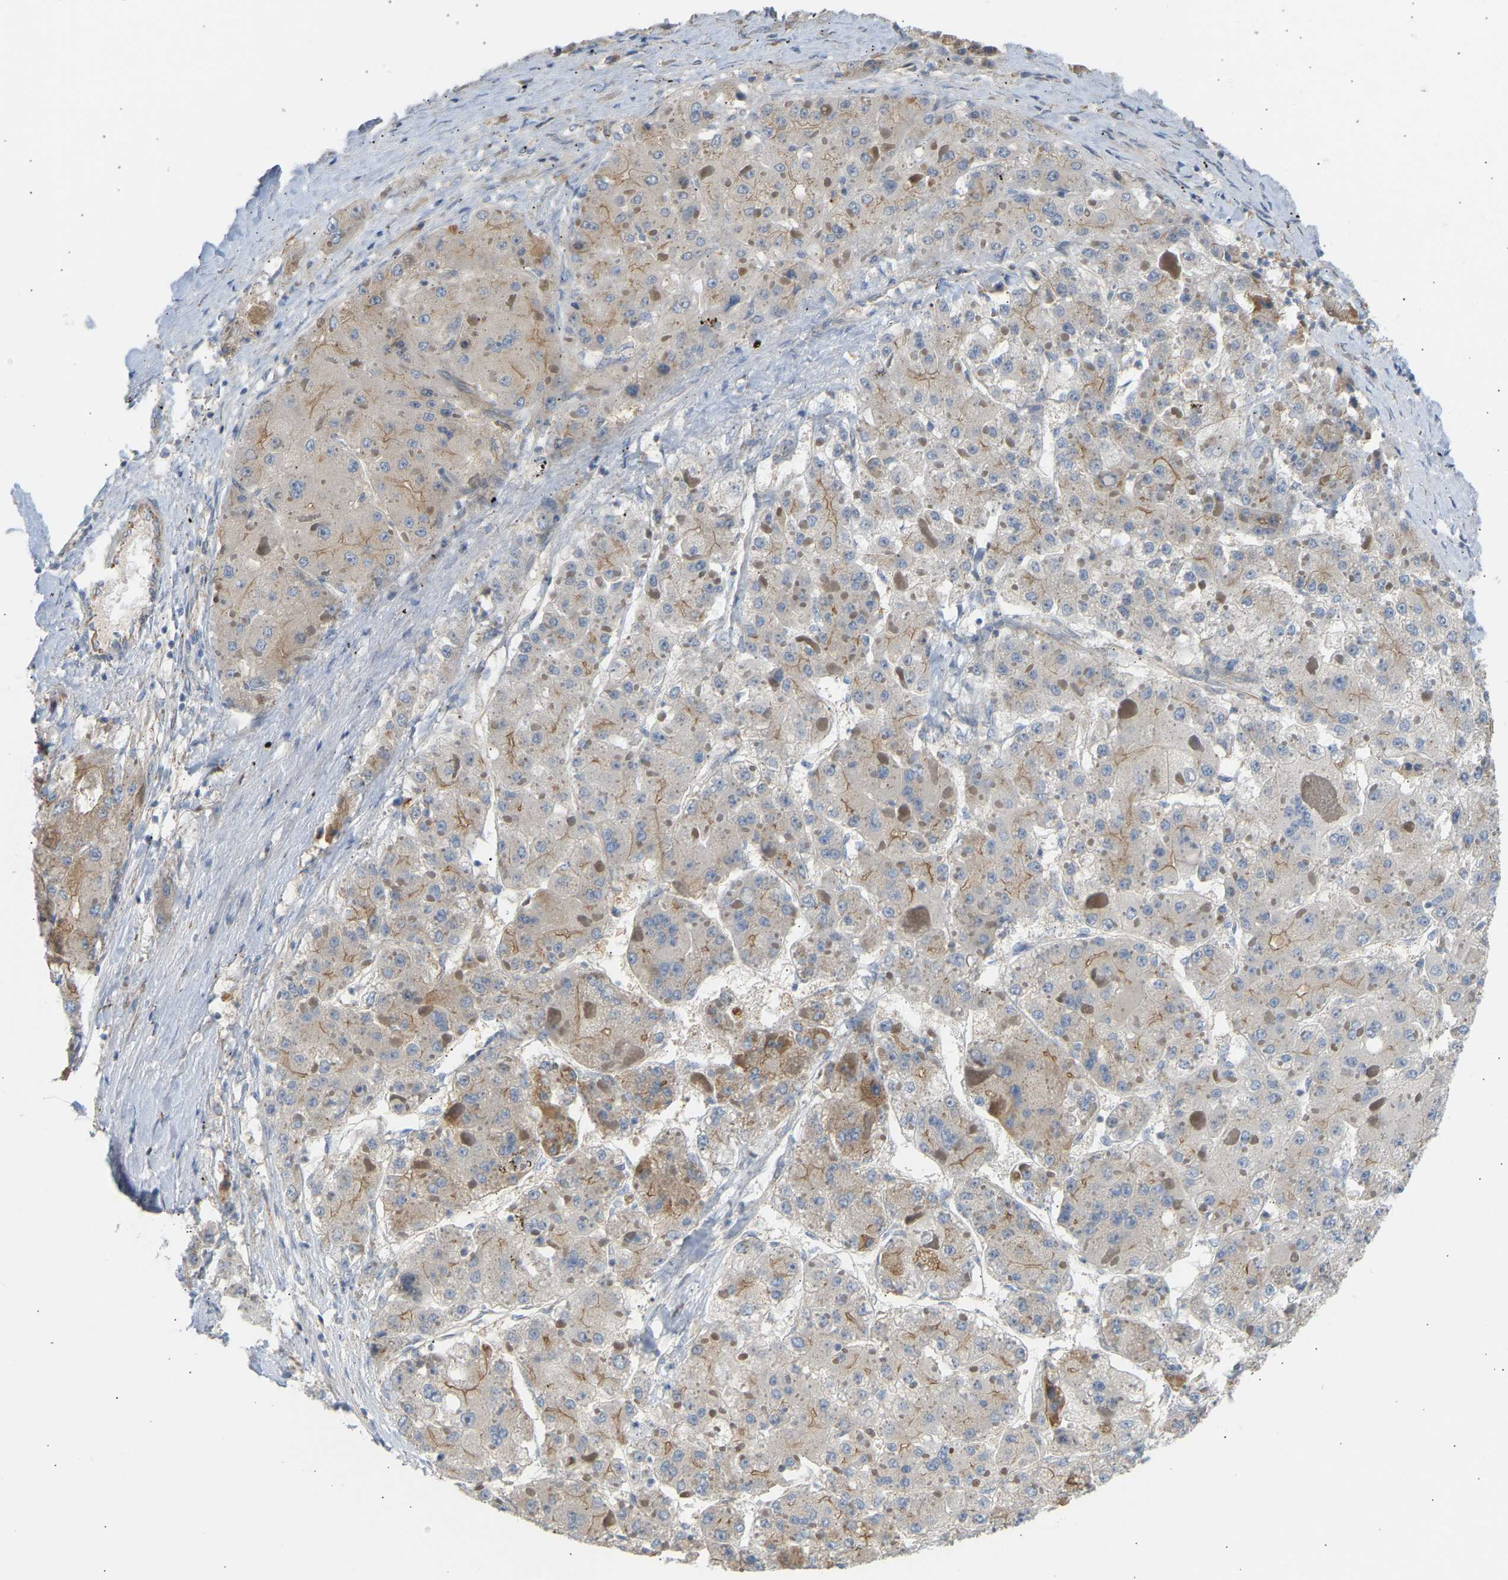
{"staining": {"intensity": "moderate", "quantity": "25%-75%", "location": "cytoplasmic/membranous"}, "tissue": "liver cancer", "cell_type": "Tumor cells", "image_type": "cancer", "snomed": [{"axis": "morphology", "description": "Carcinoma, Hepatocellular, NOS"}, {"axis": "topography", "description": "Liver"}], "caption": "A micrograph showing moderate cytoplasmic/membranous positivity in approximately 25%-75% of tumor cells in hepatocellular carcinoma (liver), as visualized by brown immunohistochemical staining.", "gene": "YIPF2", "patient": {"sex": "female", "age": 73}}